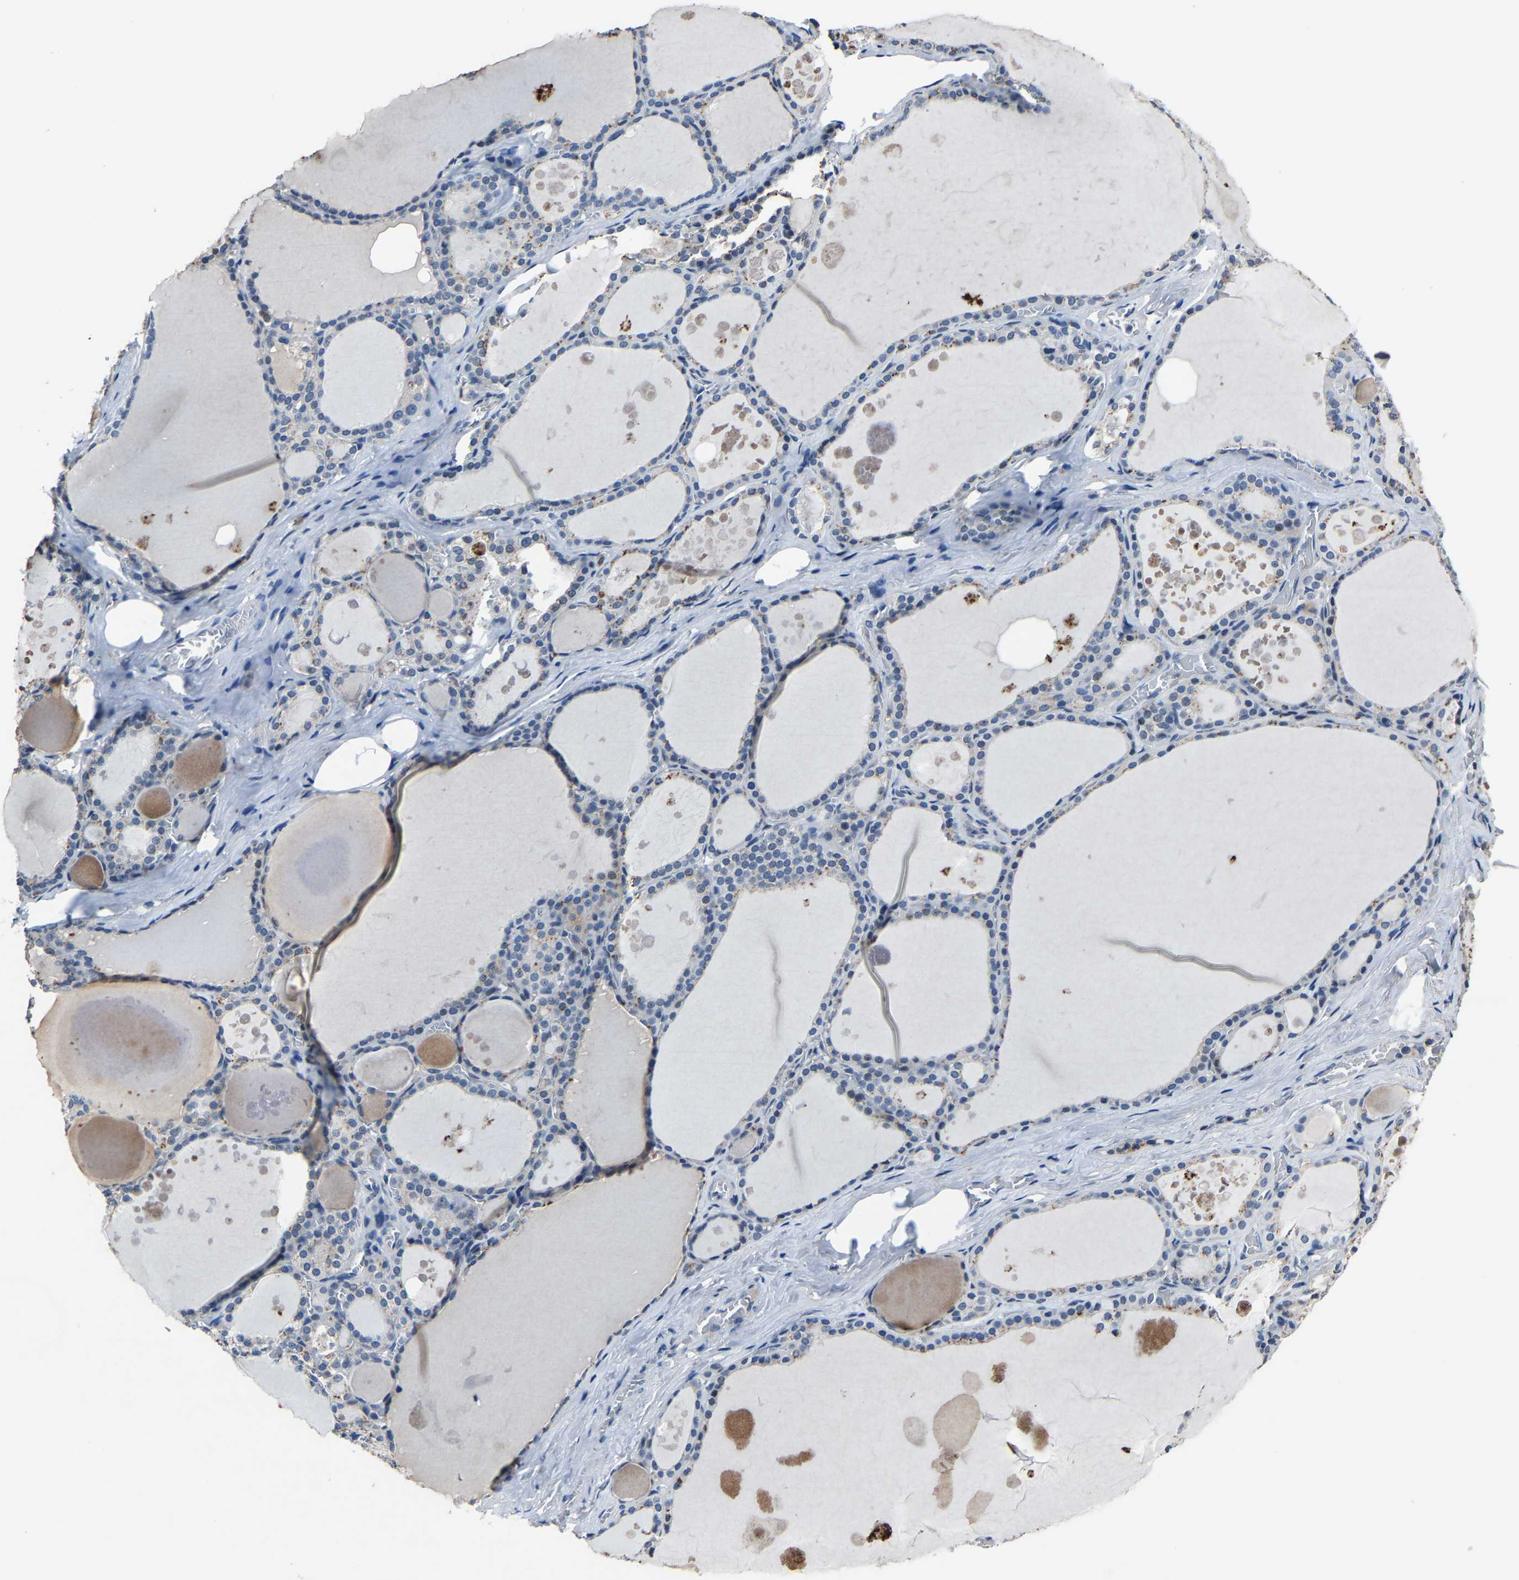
{"staining": {"intensity": "negative", "quantity": "none", "location": "none"}, "tissue": "thyroid gland", "cell_type": "Glandular cells", "image_type": "normal", "snomed": [{"axis": "morphology", "description": "Normal tissue, NOS"}, {"axis": "topography", "description": "Thyroid gland"}], "caption": "An immunohistochemistry micrograph of unremarkable thyroid gland is shown. There is no staining in glandular cells of thyroid gland. Nuclei are stained in blue.", "gene": "PCNX2", "patient": {"sex": "male", "age": 56}}